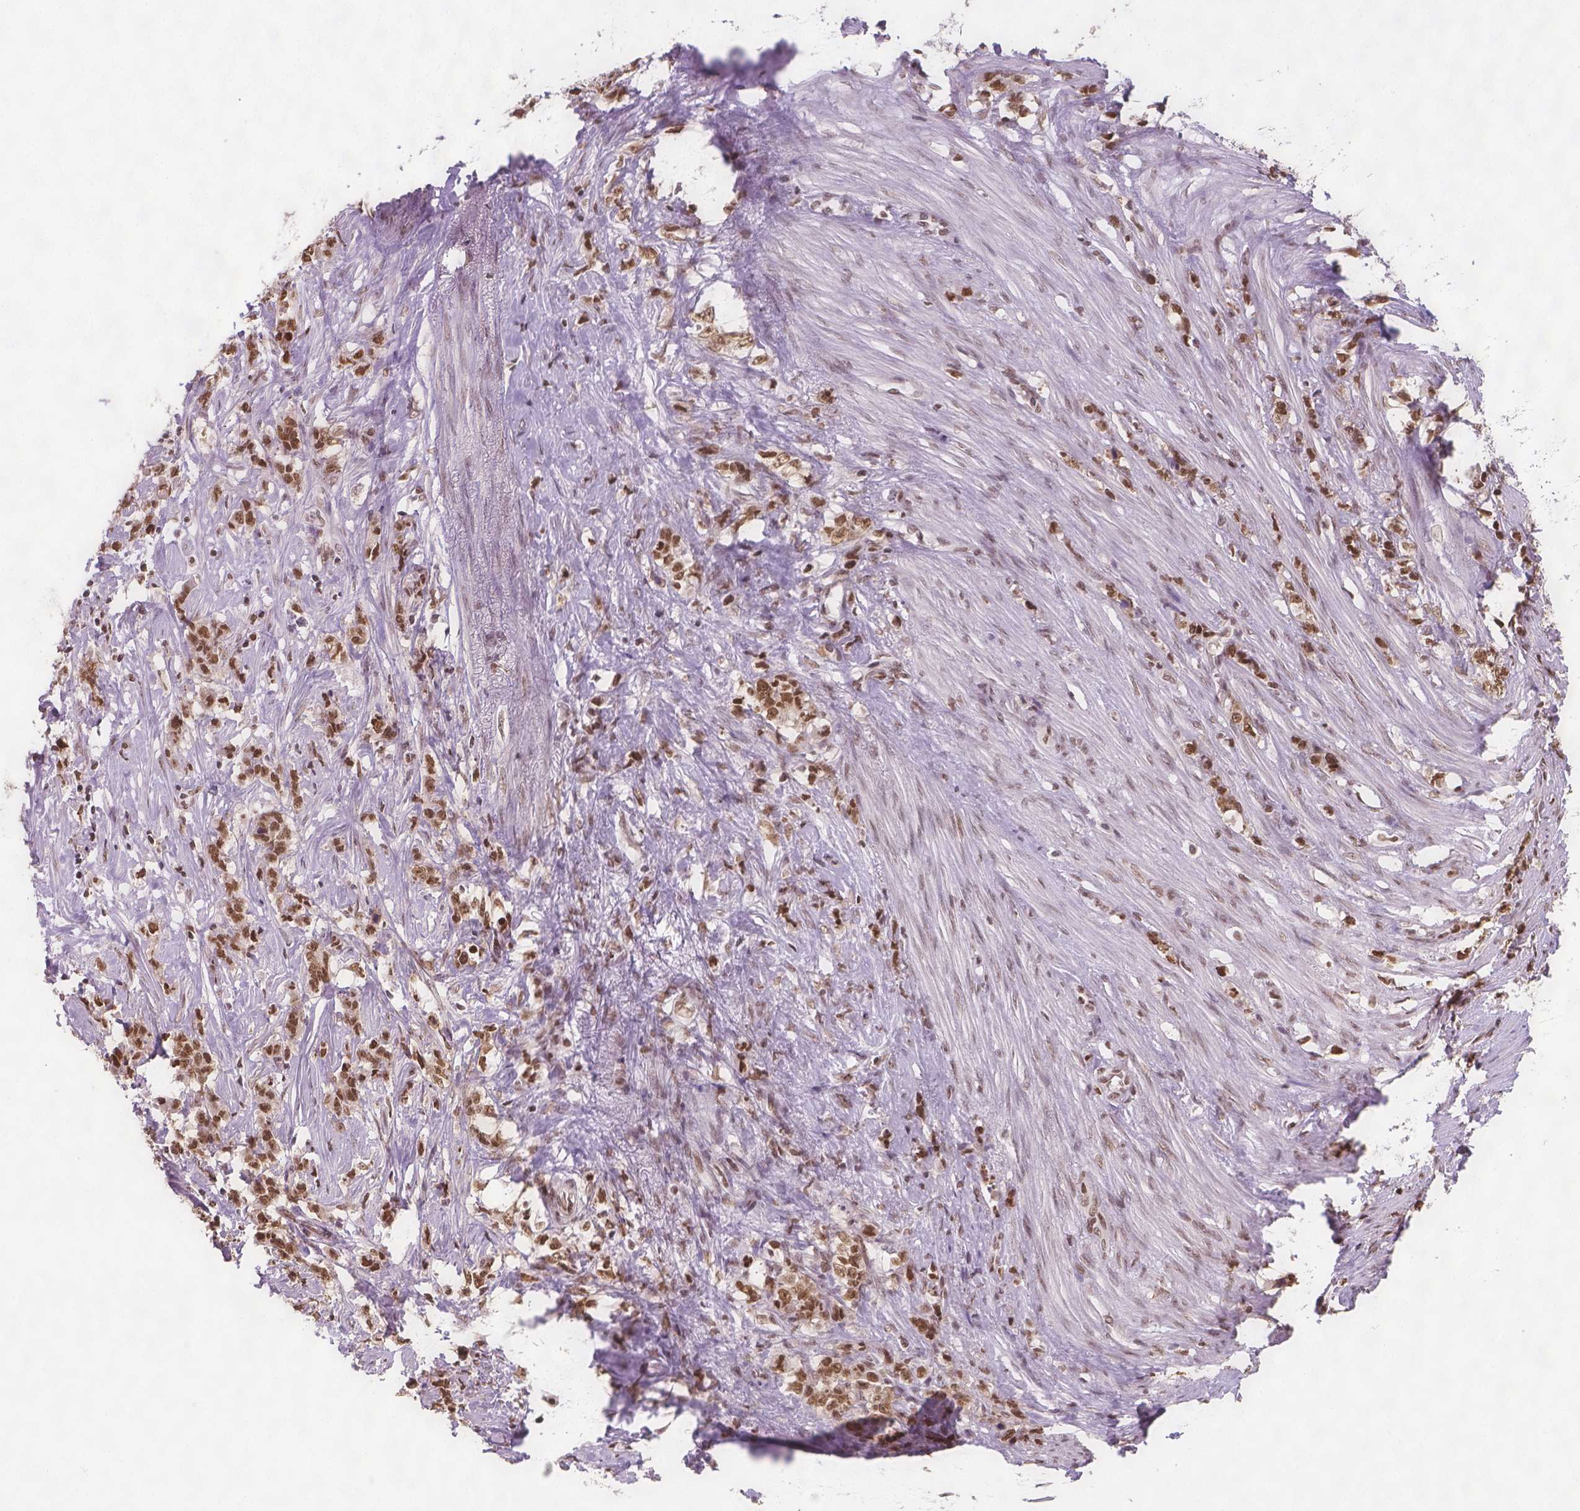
{"staining": {"intensity": "strong", "quantity": ">75%", "location": "nuclear"}, "tissue": "stomach cancer", "cell_type": "Tumor cells", "image_type": "cancer", "snomed": [{"axis": "morphology", "description": "Adenocarcinoma, NOS"}, {"axis": "topography", "description": "Stomach, lower"}], "caption": "Immunohistochemistry (DAB) staining of stomach adenocarcinoma shows strong nuclear protein staining in approximately >75% of tumor cells.", "gene": "FANCE", "patient": {"sex": "male", "age": 88}}